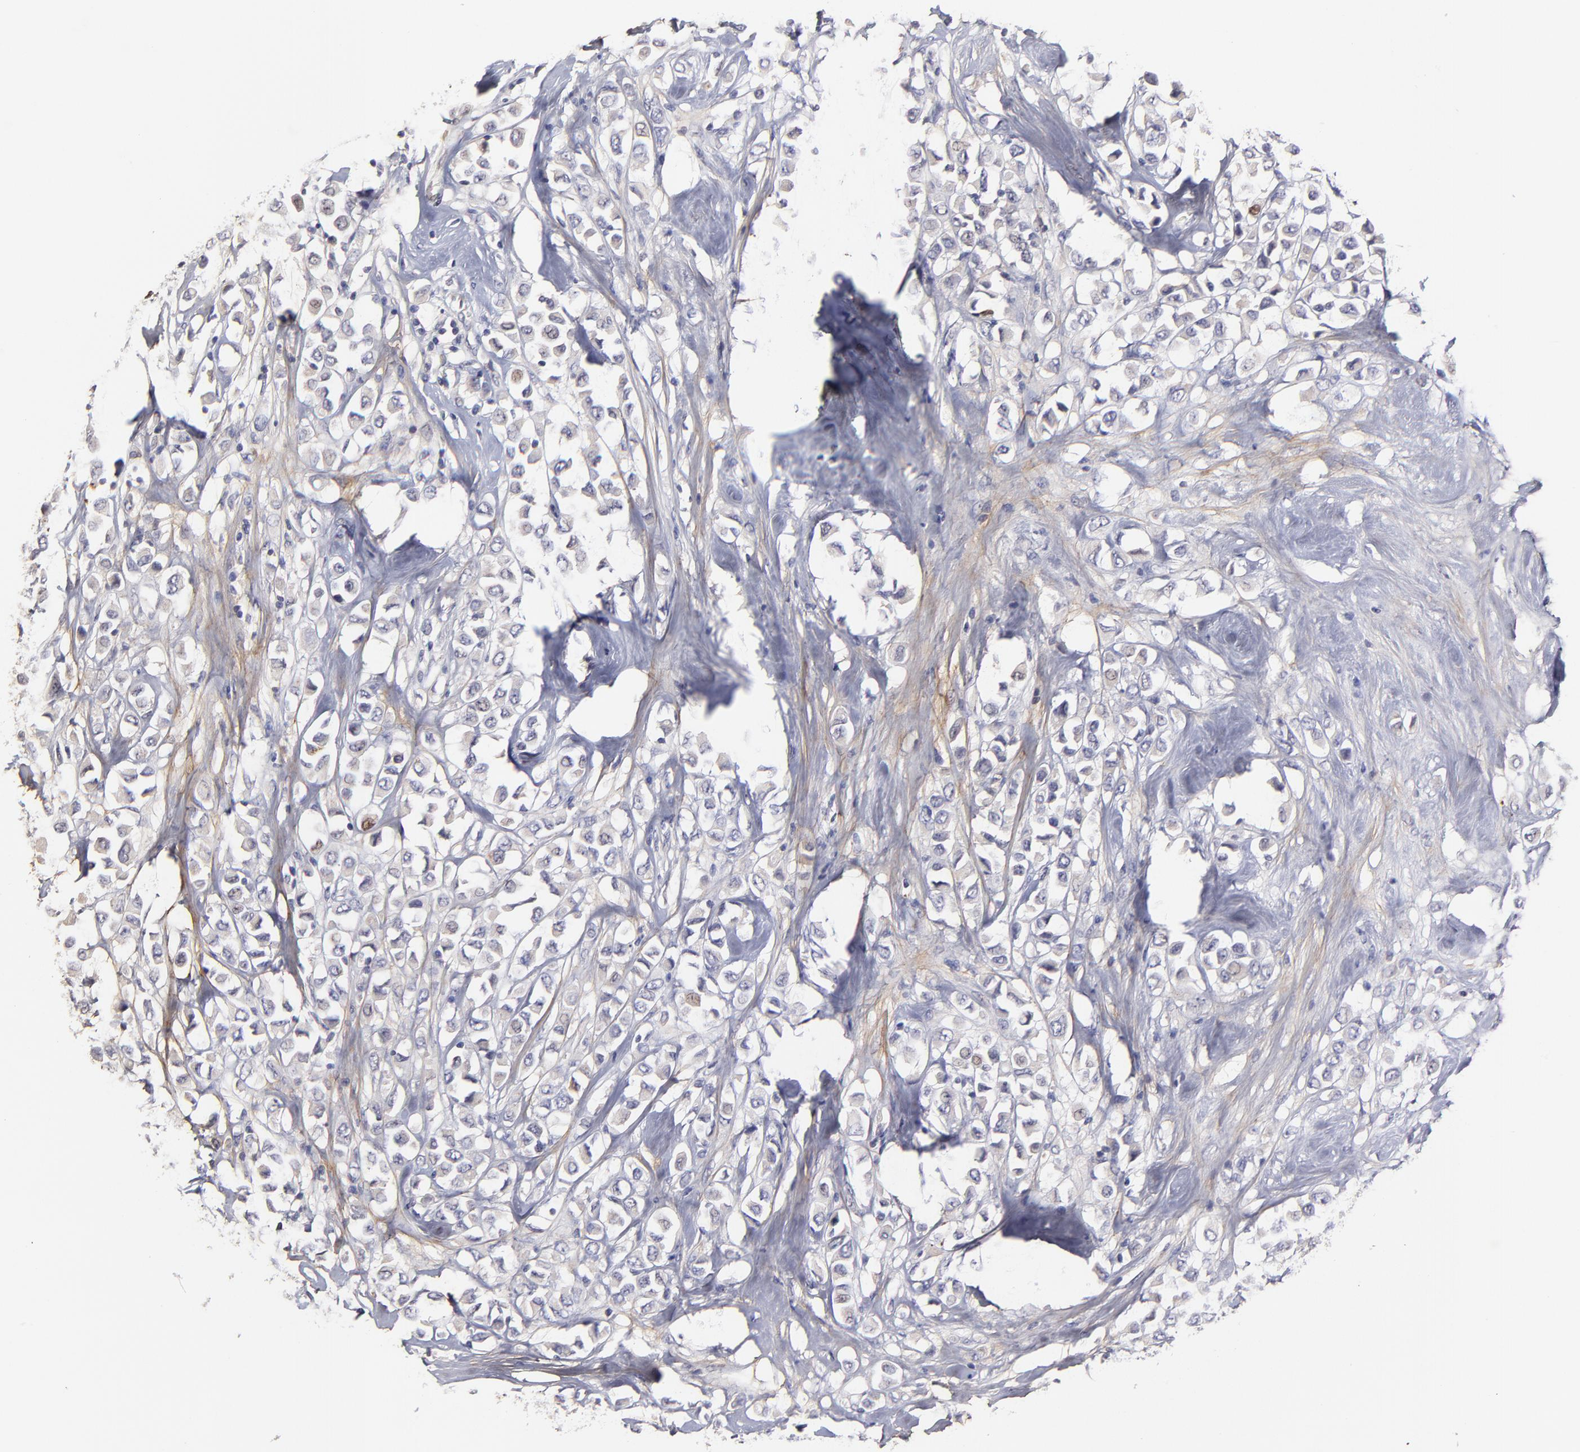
{"staining": {"intensity": "negative", "quantity": "none", "location": "none"}, "tissue": "breast cancer", "cell_type": "Tumor cells", "image_type": "cancer", "snomed": [{"axis": "morphology", "description": "Duct carcinoma"}, {"axis": "topography", "description": "Breast"}], "caption": "The image reveals no significant expression in tumor cells of breast intraductal carcinoma.", "gene": "BTG2", "patient": {"sex": "female", "age": 61}}